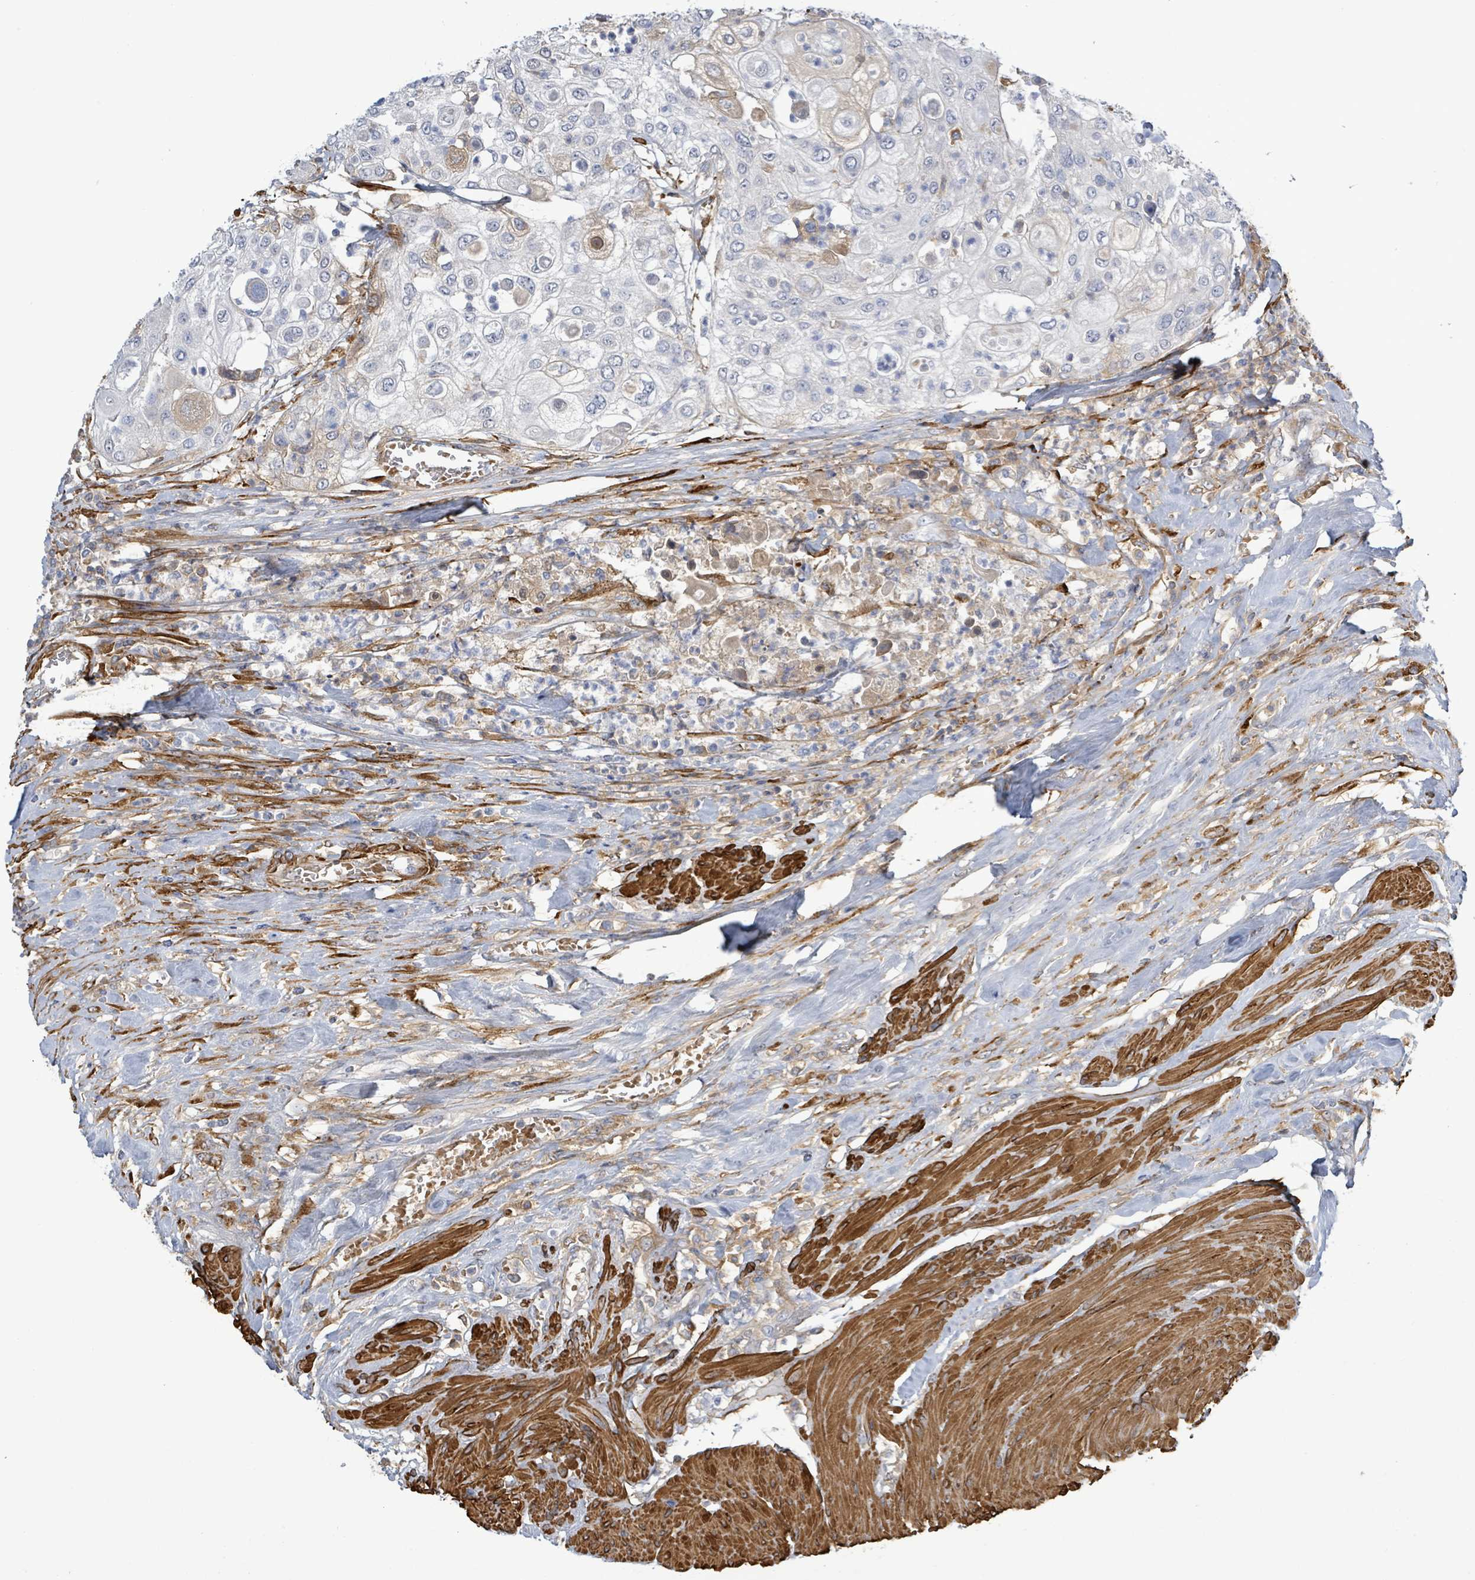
{"staining": {"intensity": "negative", "quantity": "none", "location": "none"}, "tissue": "urothelial cancer", "cell_type": "Tumor cells", "image_type": "cancer", "snomed": [{"axis": "morphology", "description": "Urothelial carcinoma, High grade"}, {"axis": "topography", "description": "Urinary bladder"}], "caption": "This is an immunohistochemistry (IHC) photomicrograph of high-grade urothelial carcinoma. There is no staining in tumor cells.", "gene": "DMRTC1B", "patient": {"sex": "female", "age": 79}}